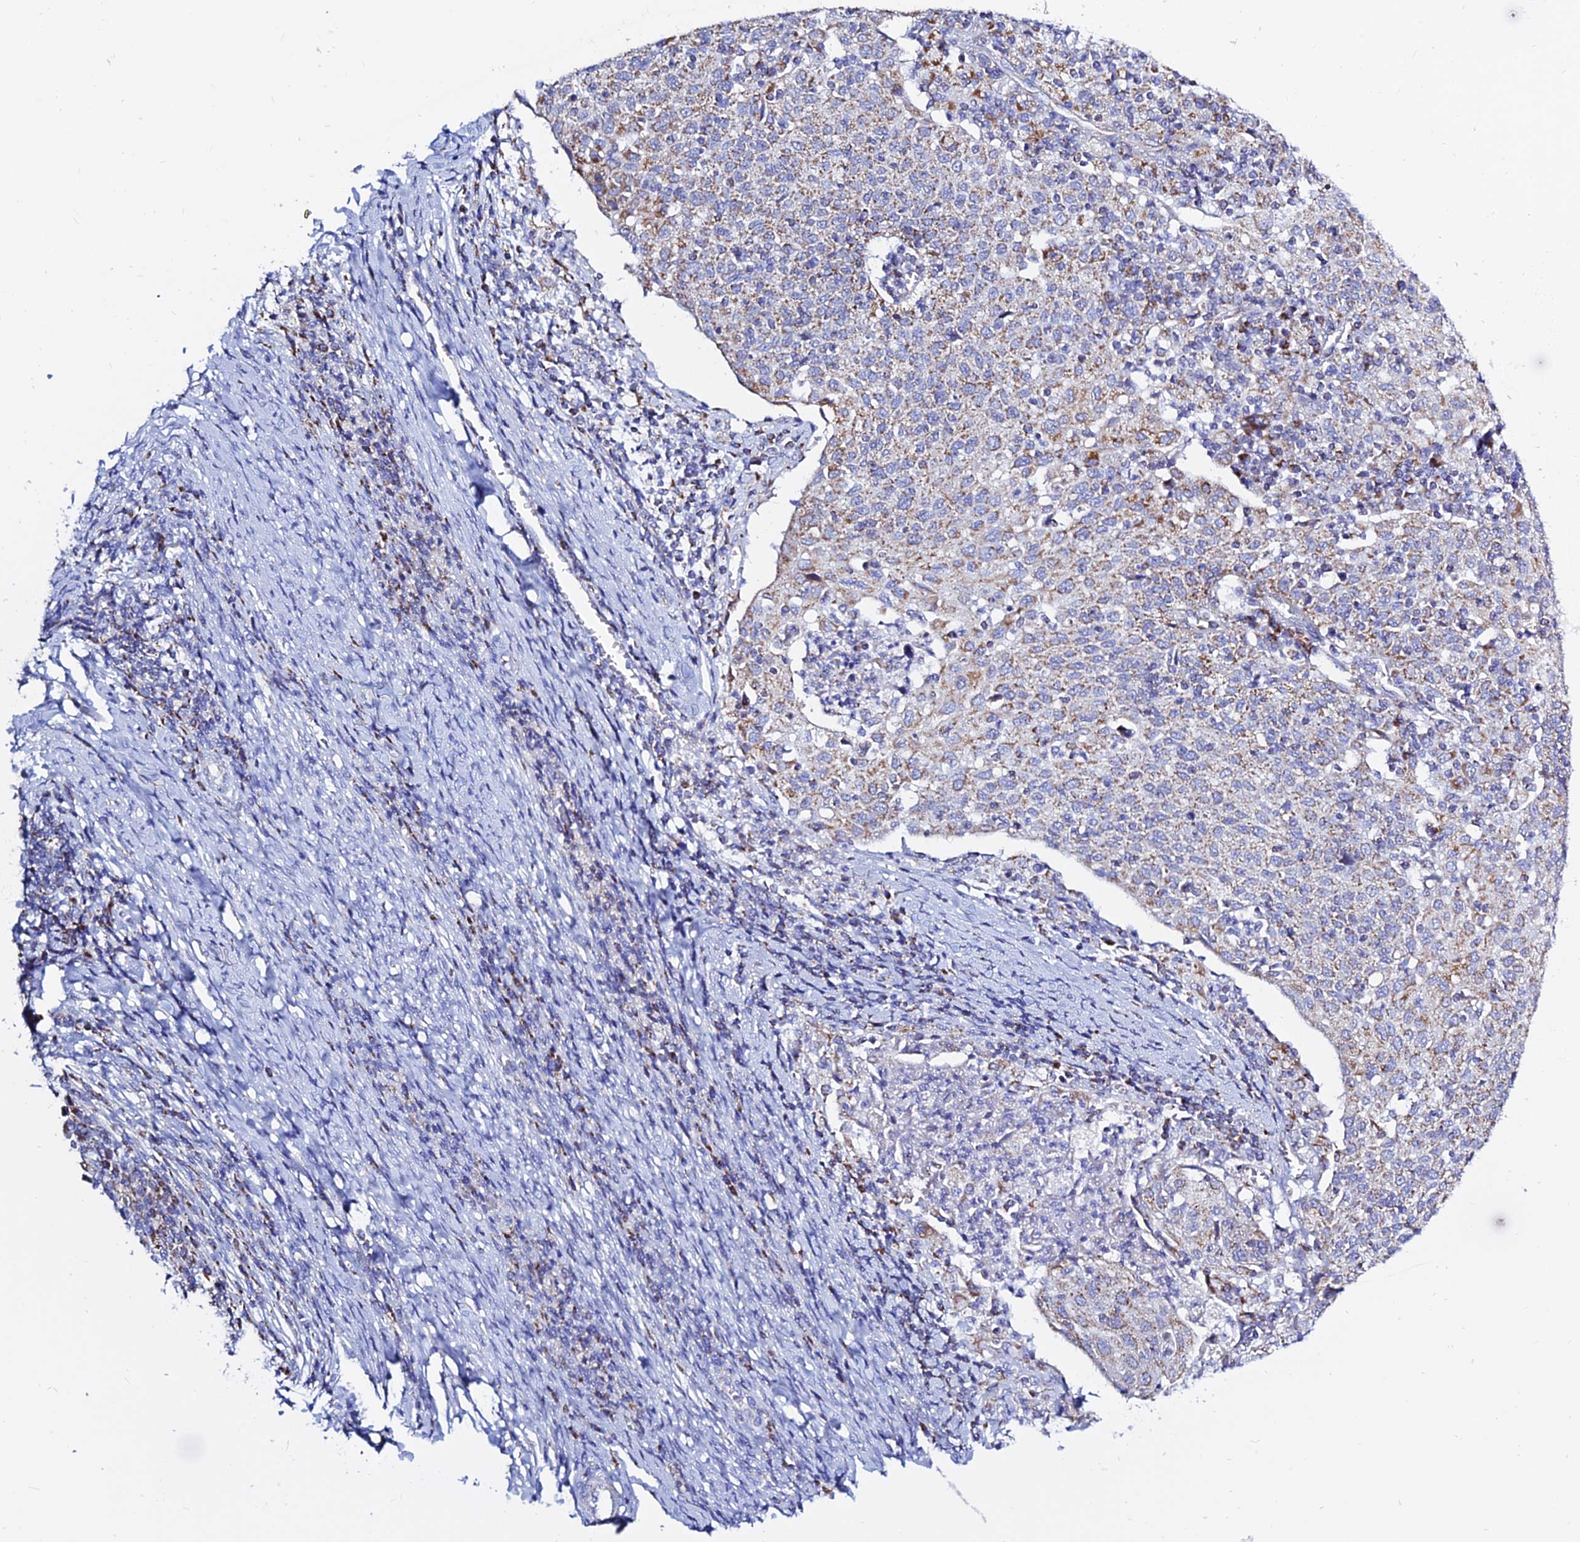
{"staining": {"intensity": "moderate", "quantity": ">75%", "location": "cytoplasmic/membranous"}, "tissue": "cervical cancer", "cell_type": "Tumor cells", "image_type": "cancer", "snomed": [{"axis": "morphology", "description": "Squamous cell carcinoma, NOS"}, {"axis": "topography", "description": "Cervix"}], "caption": "Cervical cancer was stained to show a protein in brown. There is medium levels of moderate cytoplasmic/membranous positivity in approximately >75% of tumor cells.", "gene": "MGST1", "patient": {"sex": "female", "age": 52}}